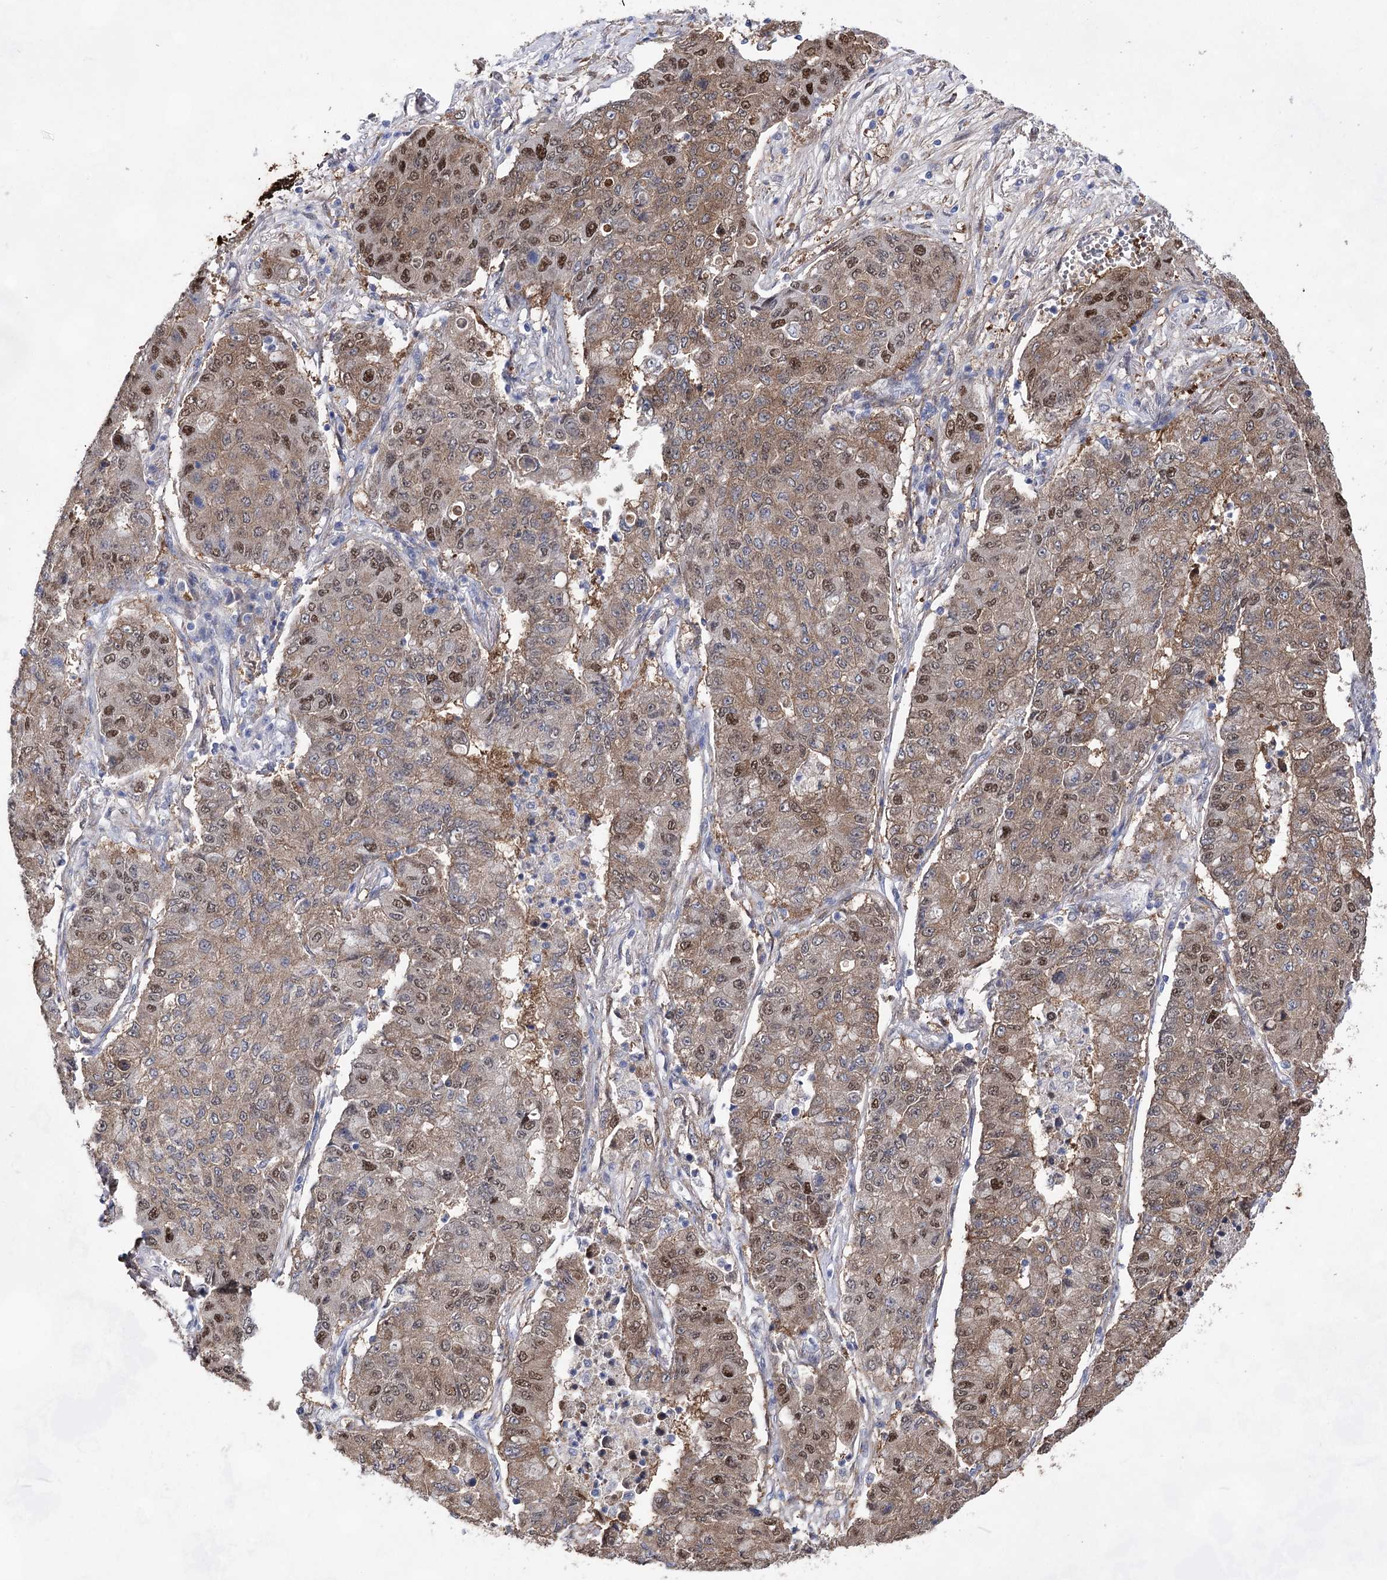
{"staining": {"intensity": "moderate", "quantity": "25%-75%", "location": "cytoplasmic/membranous,nuclear"}, "tissue": "lung cancer", "cell_type": "Tumor cells", "image_type": "cancer", "snomed": [{"axis": "morphology", "description": "Squamous cell carcinoma, NOS"}, {"axis": "topography", "description": "Lung"}], "caption": "Protein expression analysis of human lung cancer (squamous cell carcinoma) reveals moderate cytoplasmic/membranous and nuclear staining in about 25%-75% of tumor cells.", "gene": "UGDH", "patient": {"sex": "male", "age": 74}}